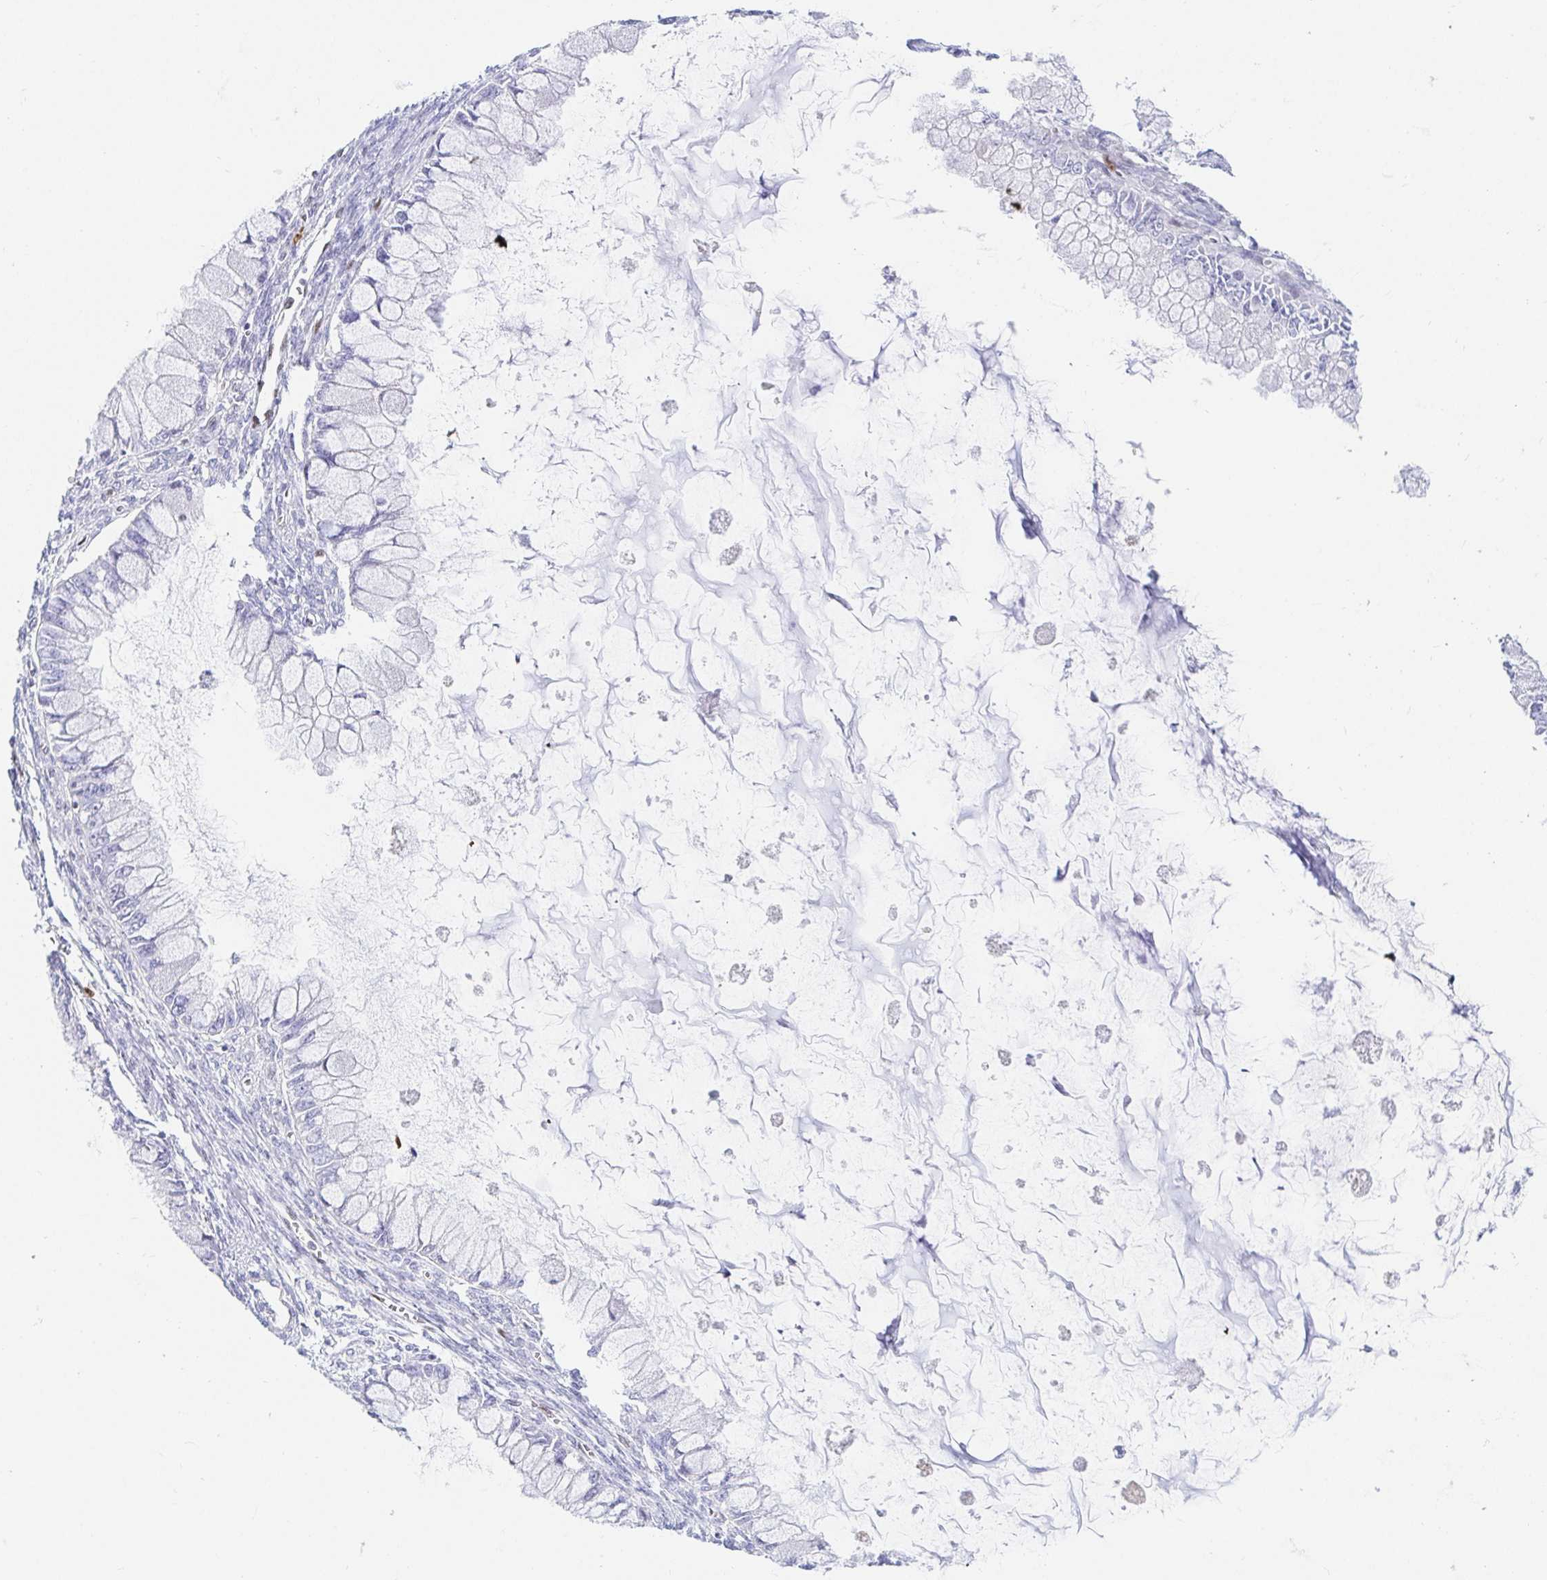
{"staining": {"intensity": "negative", "quantity": "none", "location": "none"}, "tissue": "ovarian cancer", "cell_type": "Tumor cells", "image_type": "cancer", "snomed": [{"axis": "morphology", "description": "Cystadenocarcinoma, mucinous, NOS"}, {"axis": "topography", "description": "Ovary"}], "caption": "There is no significant staining in tumor cells of ovarian mucinous cystadenocarcinoma.", "gene": "HINFP", "patient": {"sex": "female", "age": 34}}